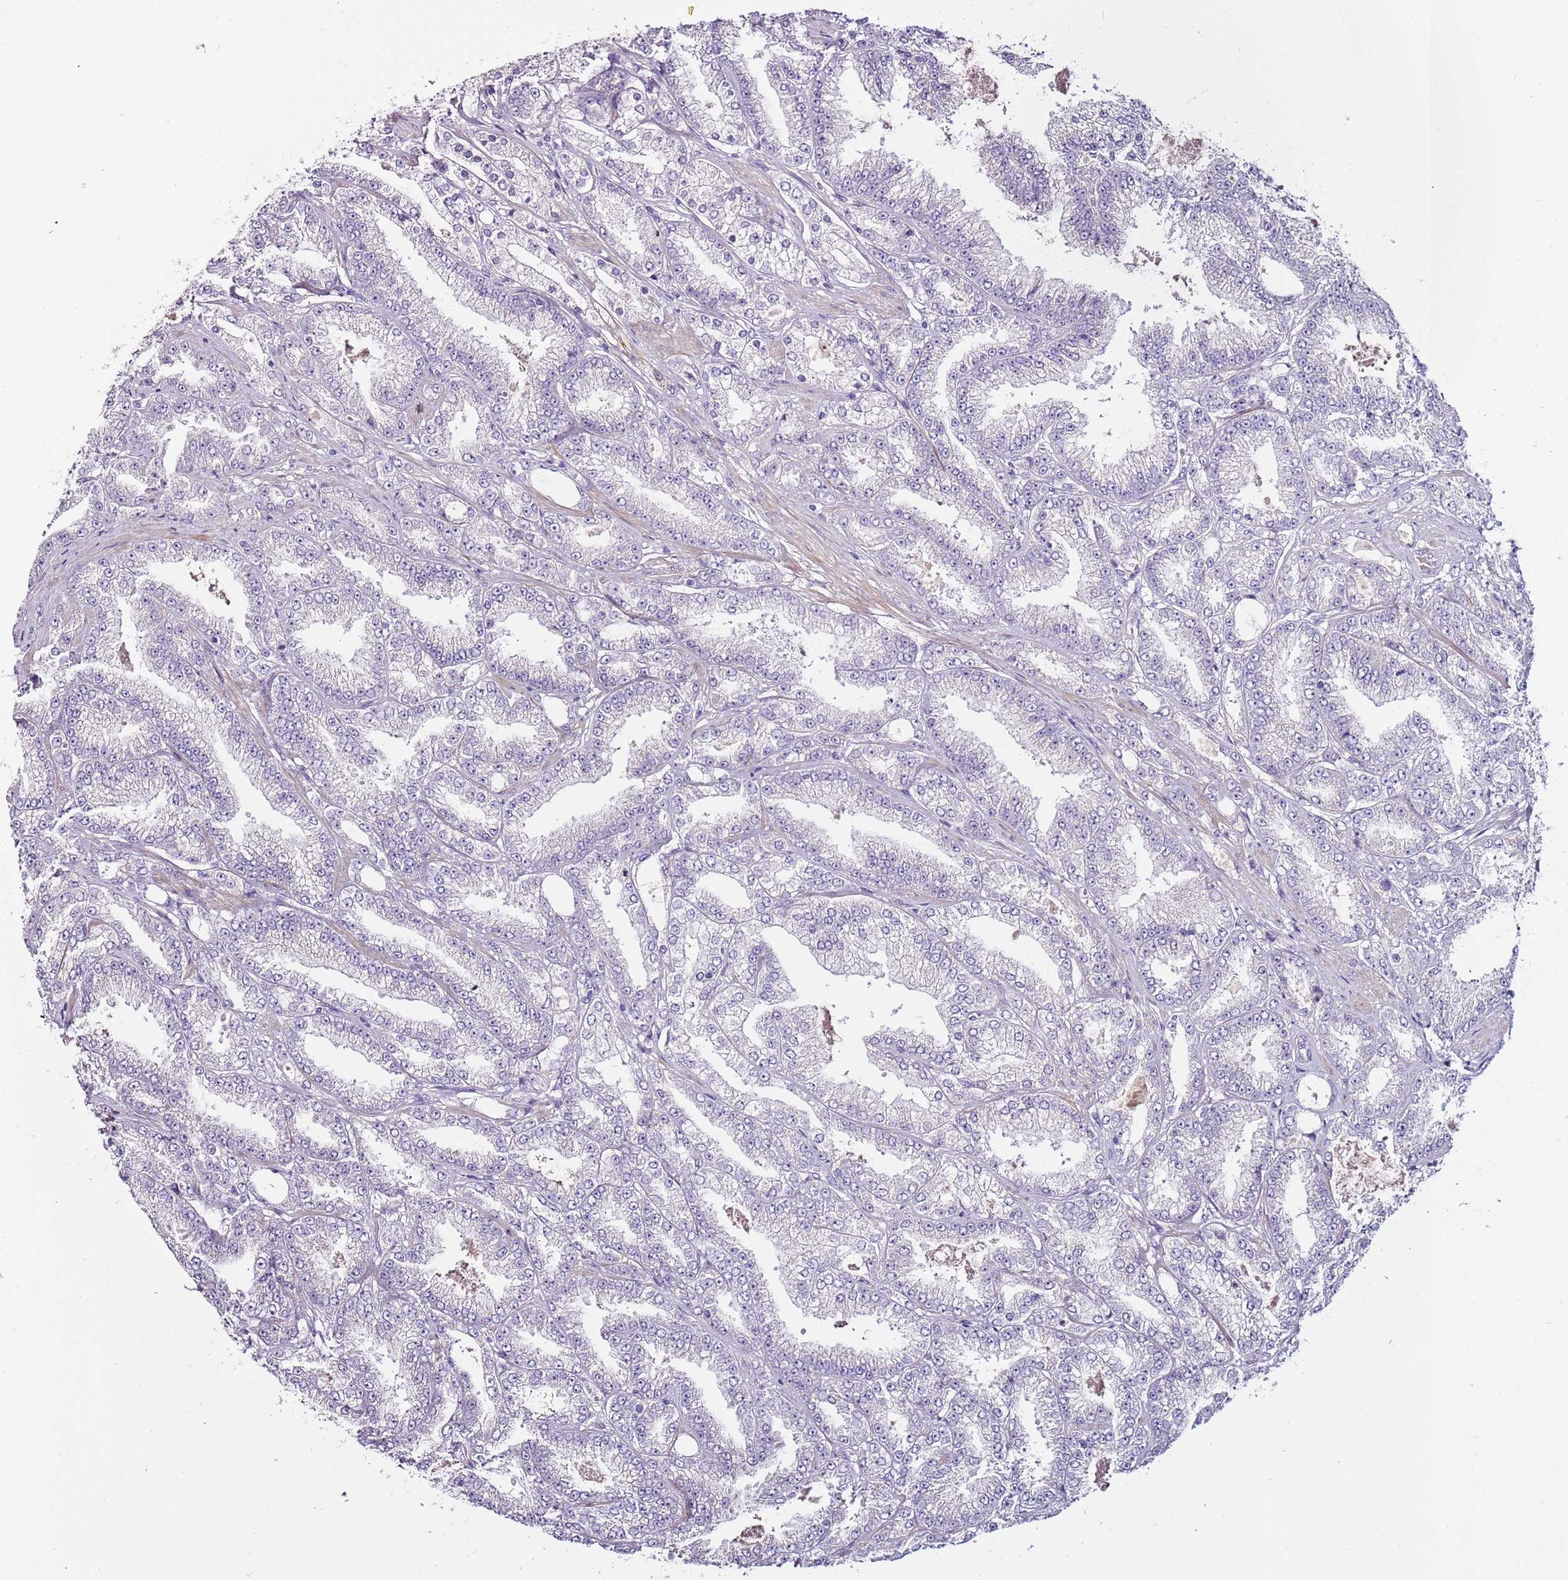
{"staining": {"intensity": "negative", "quantity": "none", "location": "none"}, "tissue": "prostate cancer", "cell_type": "Tumor cells", "image_type": "cancer", "snomed": [{"axis": "morphology", "description": "Adenocarcinoma, High grade"}, {"axis": "topography", "description": "Prostate"}], "caption": "Prostate cancer (high-grade adenocarcinoma) was stained to show a protein in brown. There is no significant expression in tumor cells.", "gene": "NKX2-3", "patient": {"sex": "male", "age": 68}}